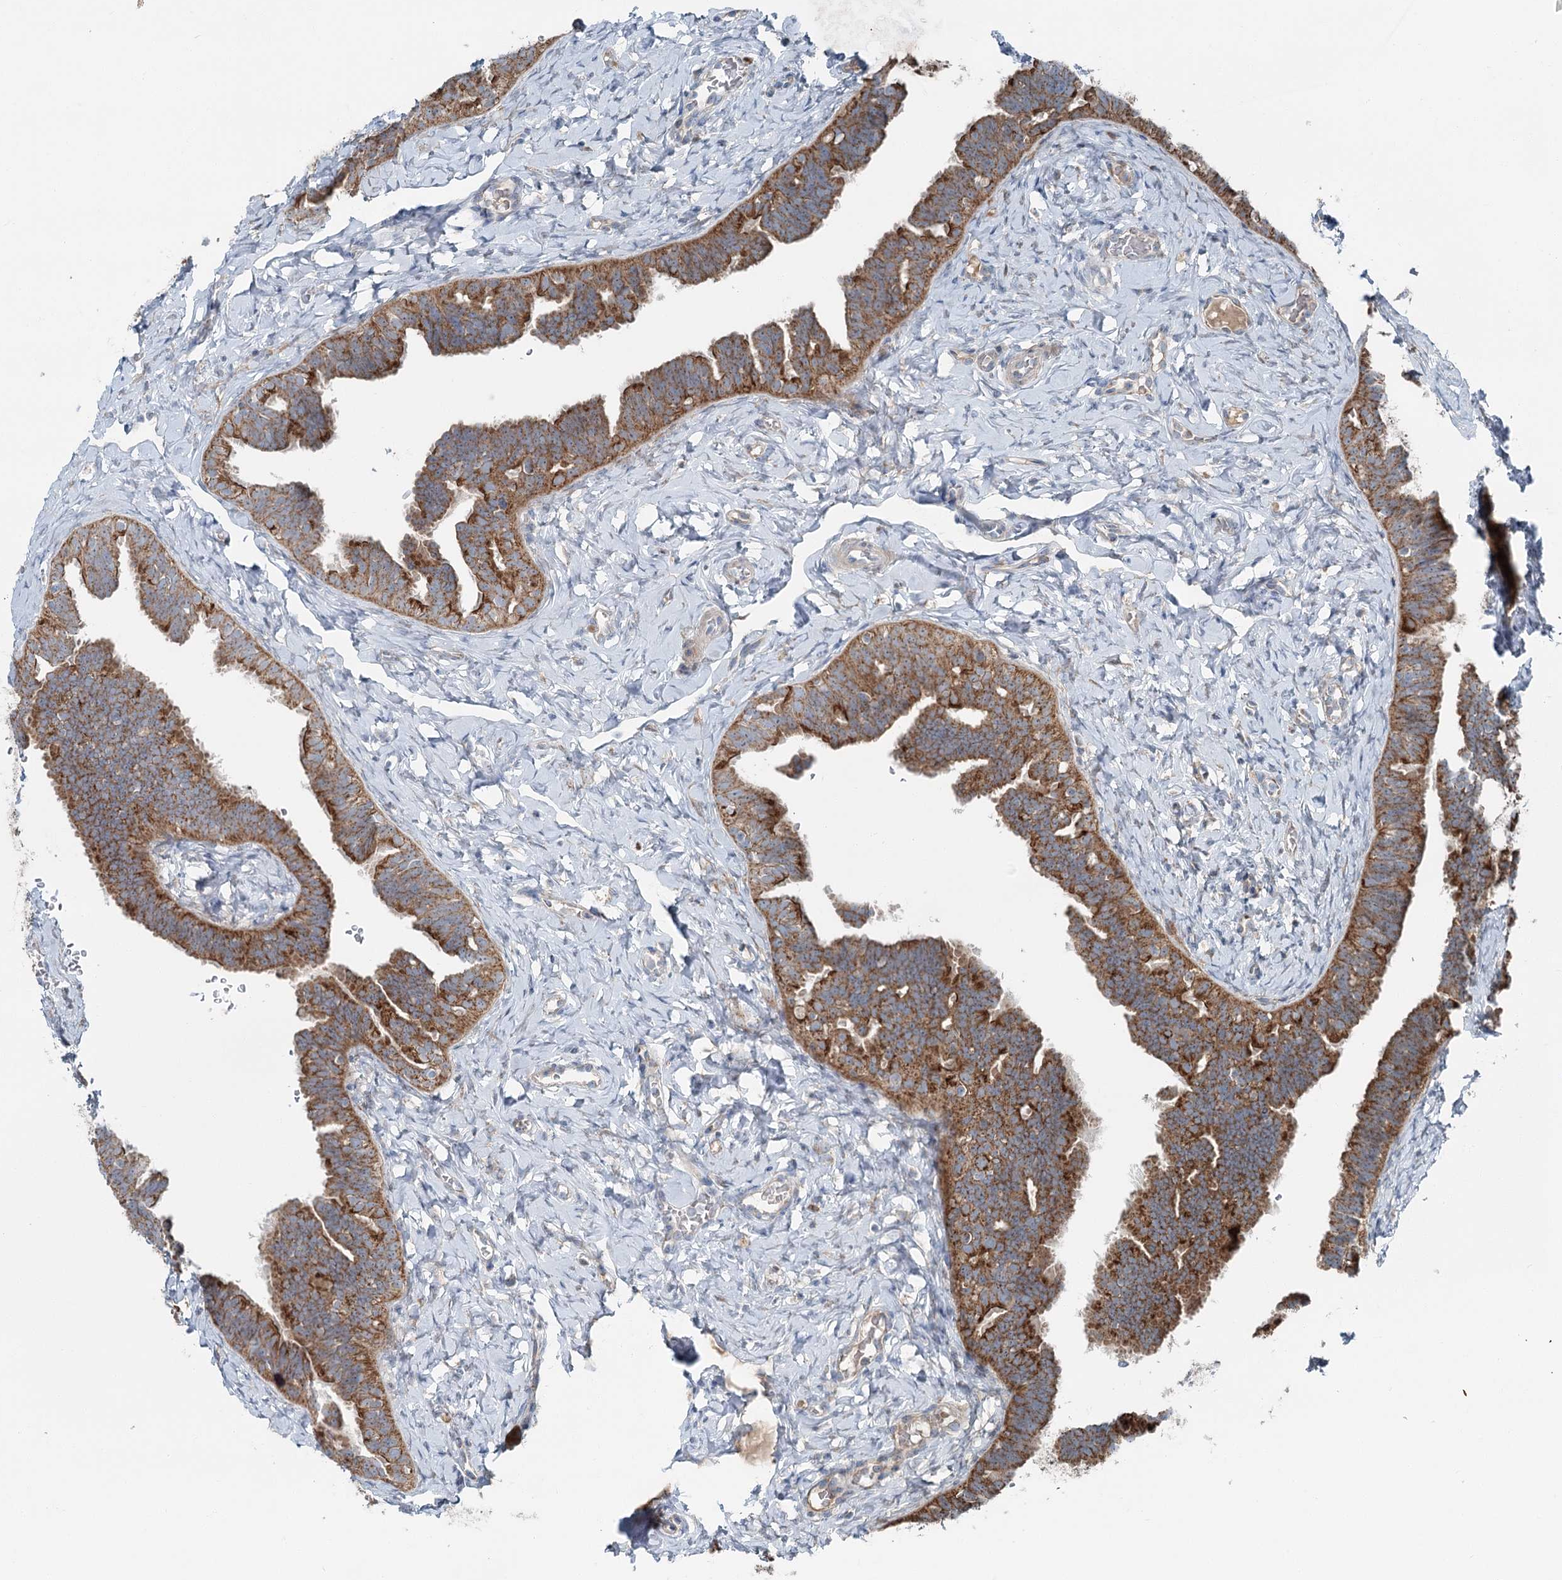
{"staining": {"intensity": "moderate", "quantity": ">75%", "location": "cytoplasmic/membranous"}, "tissue": "fallopian tube", "cell_type": "Glandular cells", "image_type": "normal", "snomed": [{"axis": "morphology", "description": "Normal tissue, NOS"}, {"axis": "topography", "description": "Fallopian tube"}], "caption": "Immunohistochemistry micrograph of benign fallopian tube stained for a protein (brown), which shows medium levels of moderate cytoplasmic/membranous expression in approximately >75% of glandular cells.", "gene": "CHCHD5", "patient": {"sex": "female", "age": 65}}